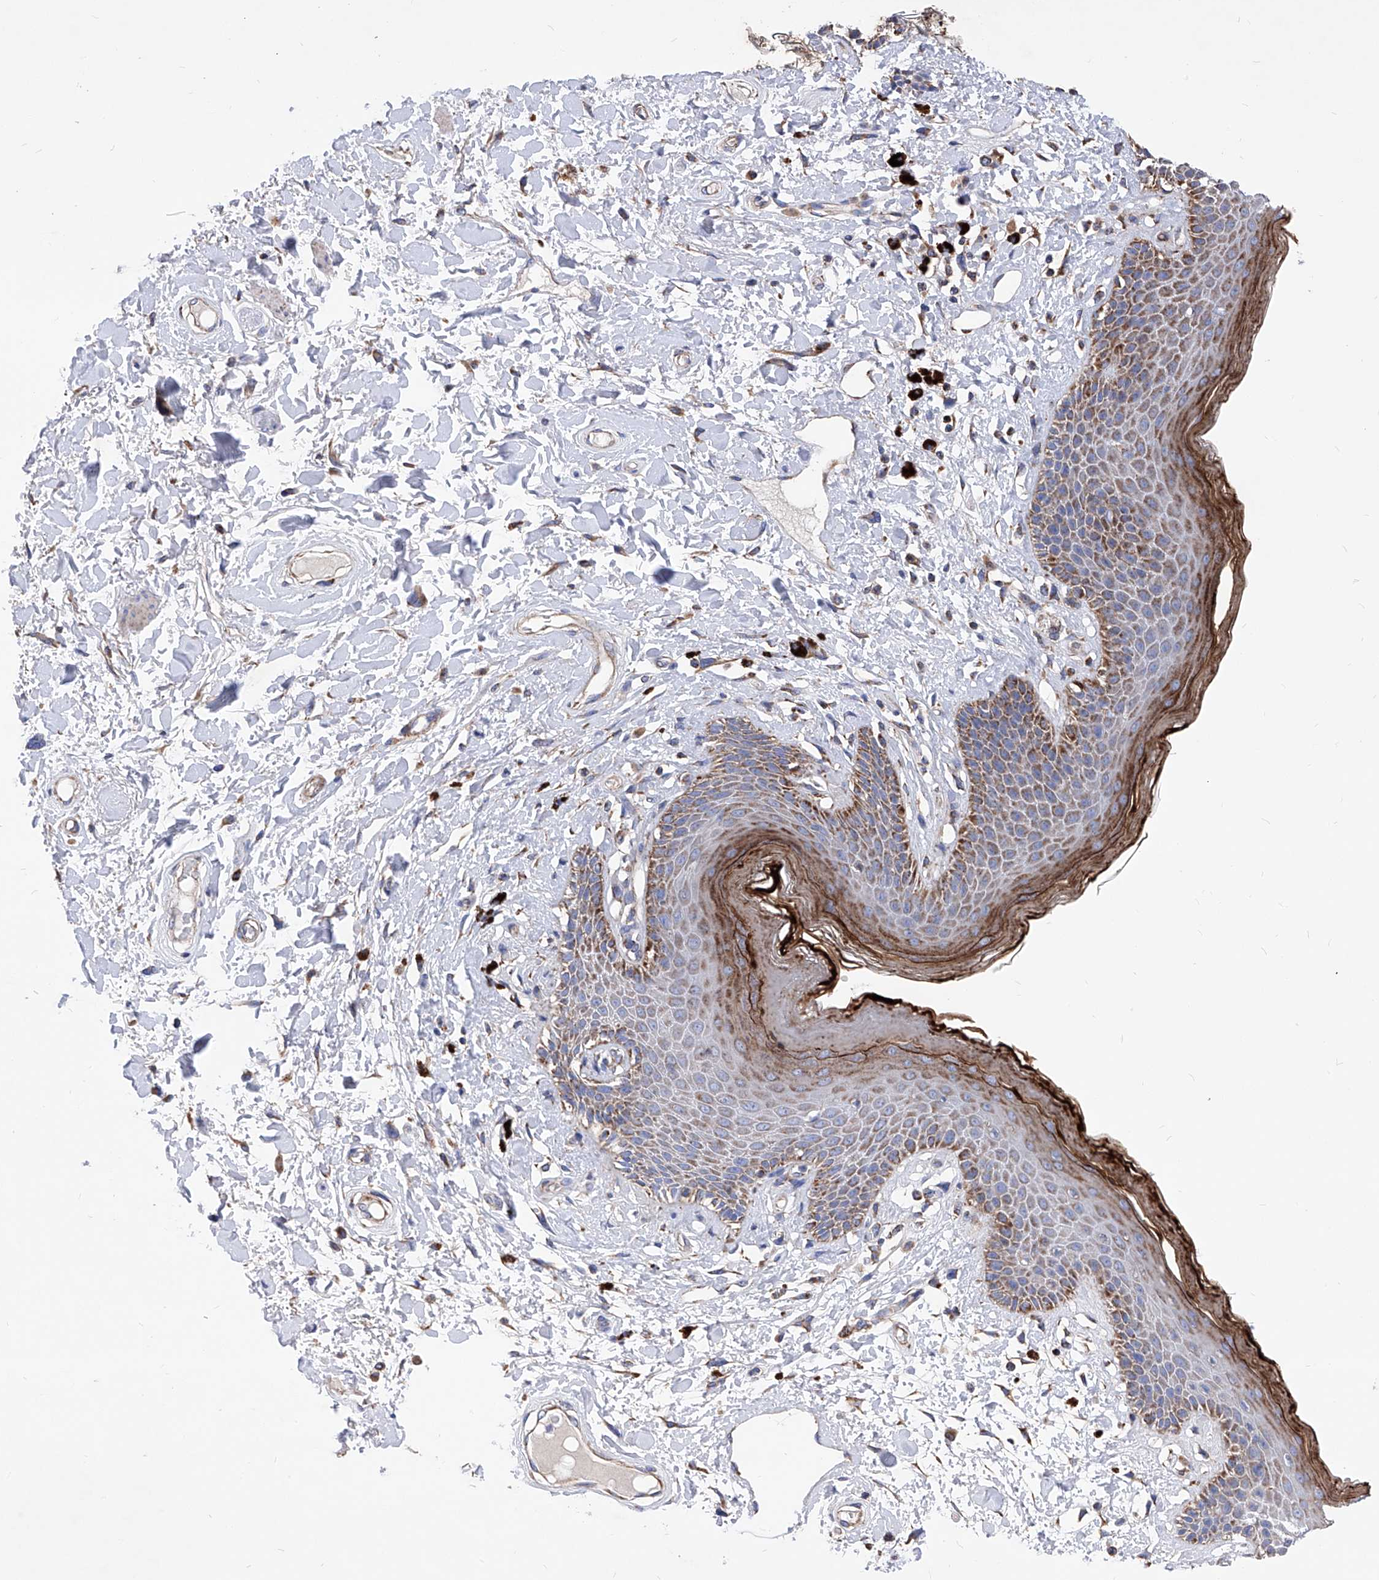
{"staining": {"intensity": "moderate", "quantity": ">75%", "location": "cytoplasmic/membranous"}, "tissue": "skin", "cell_type": "Epidermal cells", "image_type": "normal", "snomed": [{"axis": "morphology", "description": "Normal tissue, NOS"}, {"axis": "topography", "description": "Anal"}], "caption": "Human skin stained with a brown dye reveals moderate cytoplasmic/membranous positive staining in about >75% of epidermal cells.", "gene": "HRNR", "patient": {"sex": "female", "age": 78}}